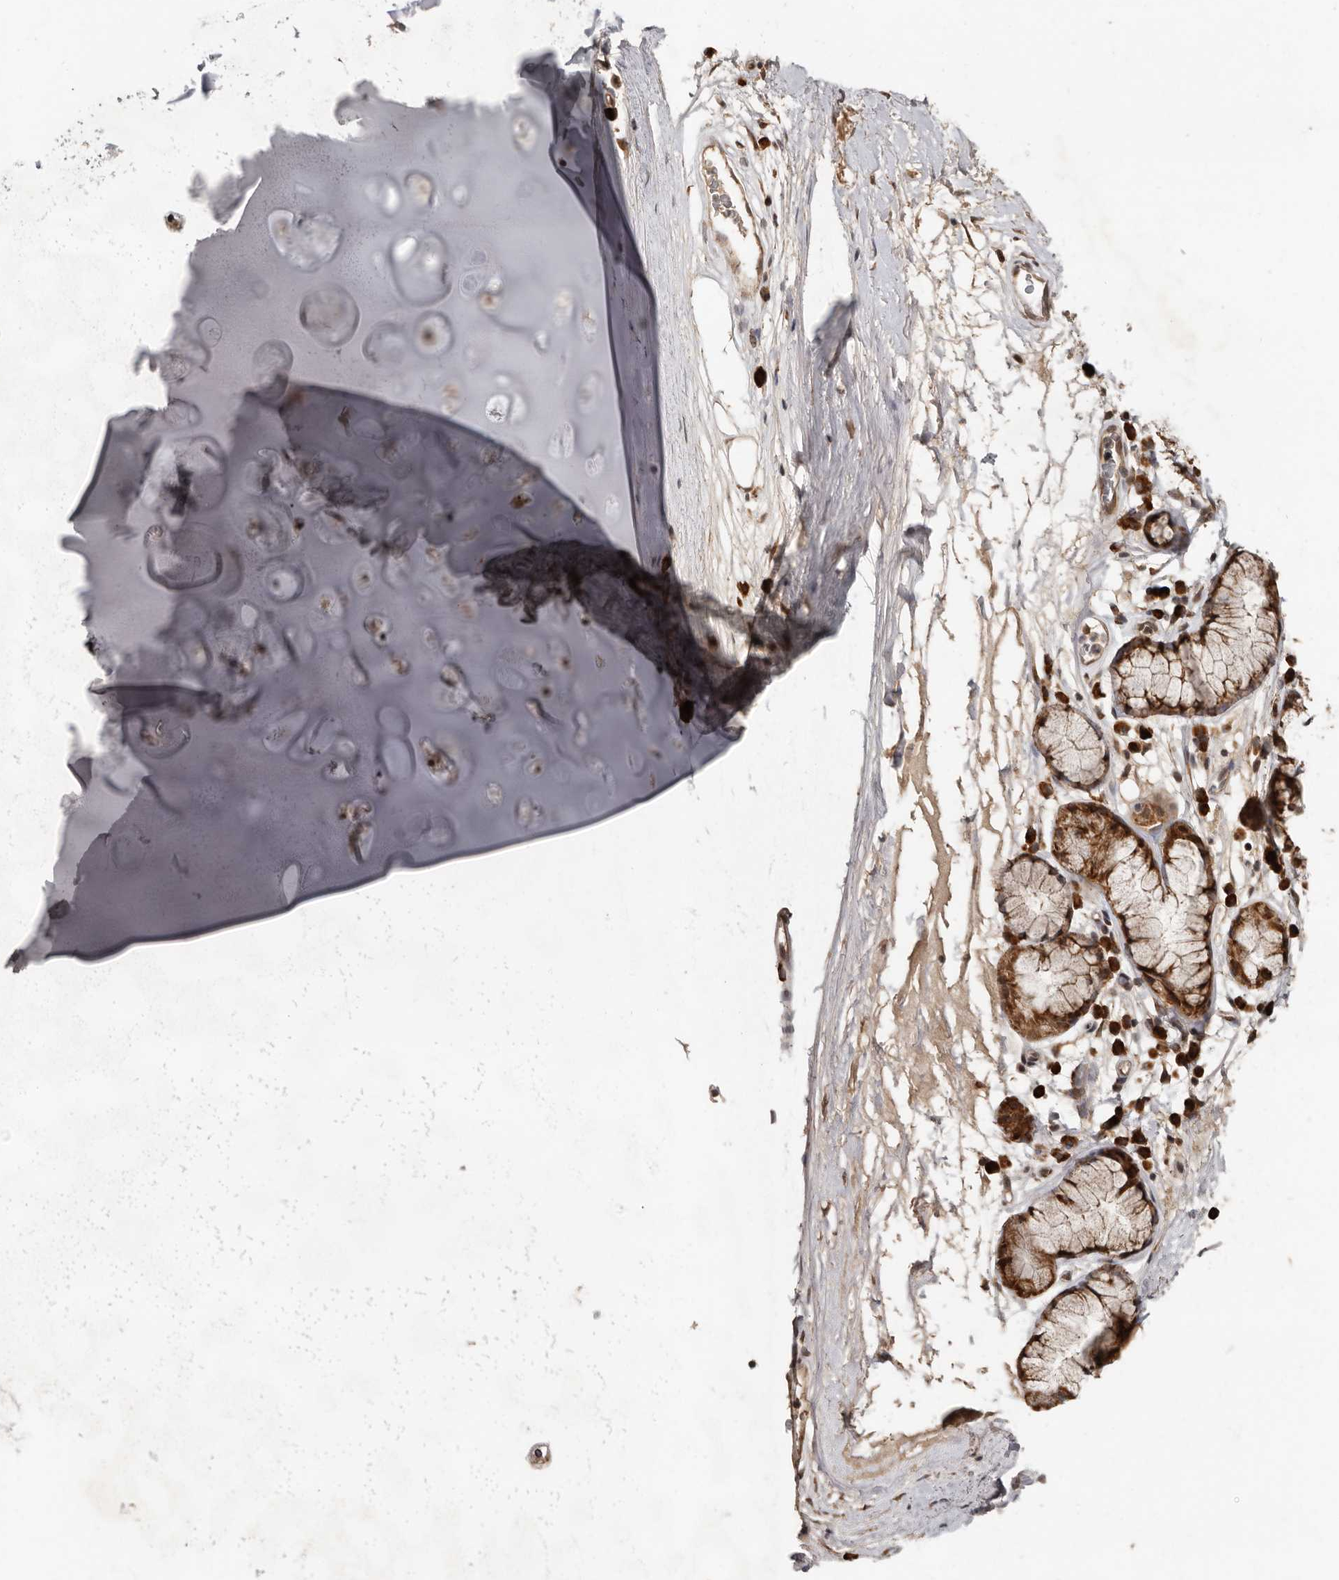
{"staining": {"intensity": "negative", "quantity": "none", "location": "none"}, "tissue": "adipose tissue", "cell_type": "Adipocytes", "image_type": "normal", "snomed": [{"axis": "morphology", "description": "Normal tissue, NOS"}, {"axis": "topography", "description": "Cartilage tissue"}], "caption": "Immunohistochemistry of benign human adipose tissue reveals no expression in adipocytes.", "gene": "LRGUK", "patient": {"sex": "female", "age": 63}}